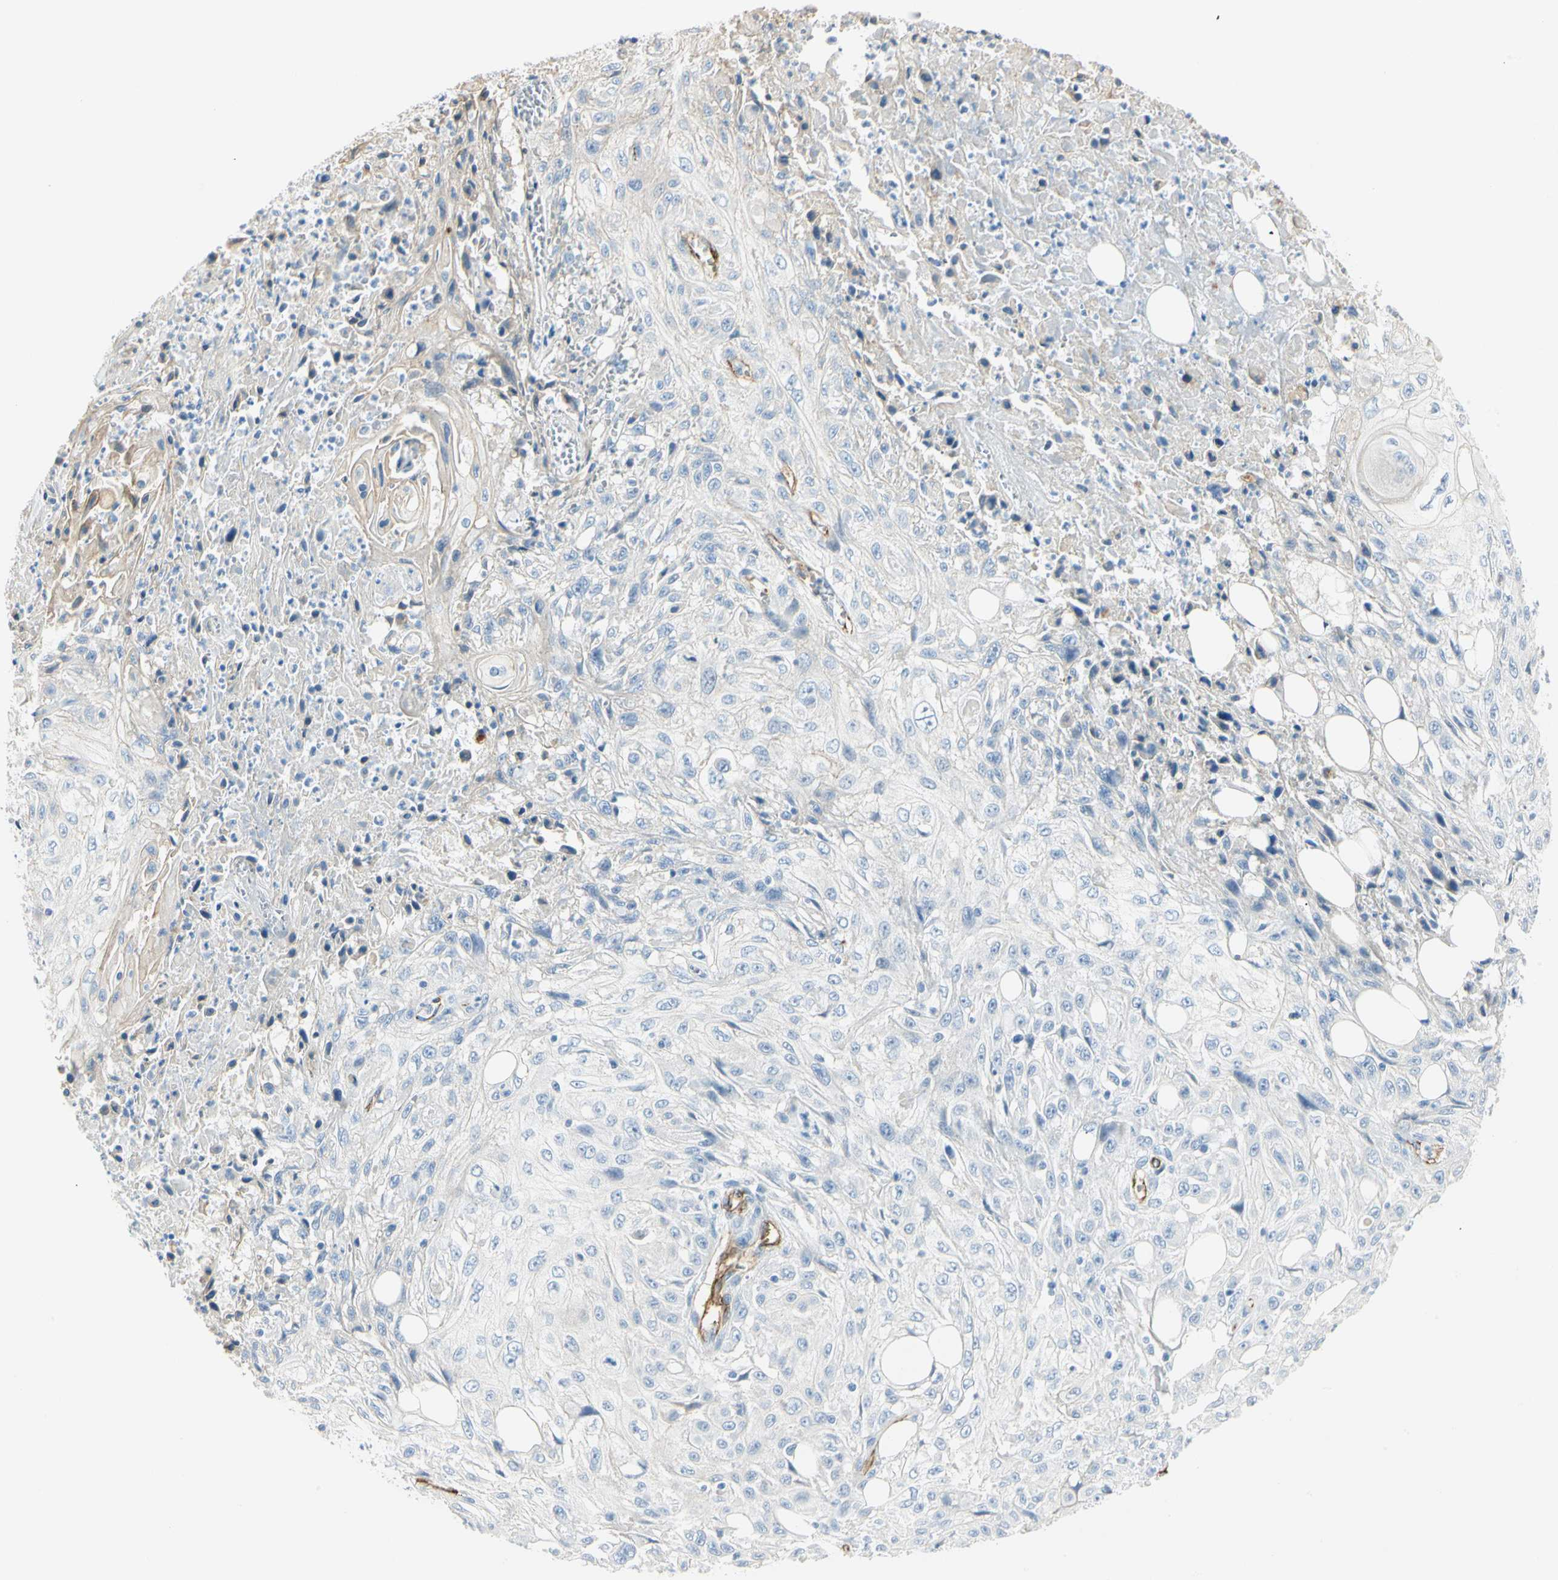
{"staining": {"intensity": "weak", "quantity": "<25%", "location": "cytoplasmic/membranous"}, "tissue": "skin cancer", "cell_type": "Tumor cells", "image_type": "cancer", "snomed": [{"axis": "morphology", "description": "Squamous cell carcinoma, NOS"}, {"axis": "morphology", "description": "Squamous cell carcinoma, metastatic, NOS"}, {"axis": "topography", "description": "Skin"}, {"axis": "topography", "description": "Lymph node"}], "caption": "High power microscopy micrograph of an immunohistochemistry (IHC) image of metastatic squamous cell carcinoma (skin), revealing no significant staining in tumor cells.", "gene": "VPS9D1", "patient": {"sex": "male", "age": 75}}